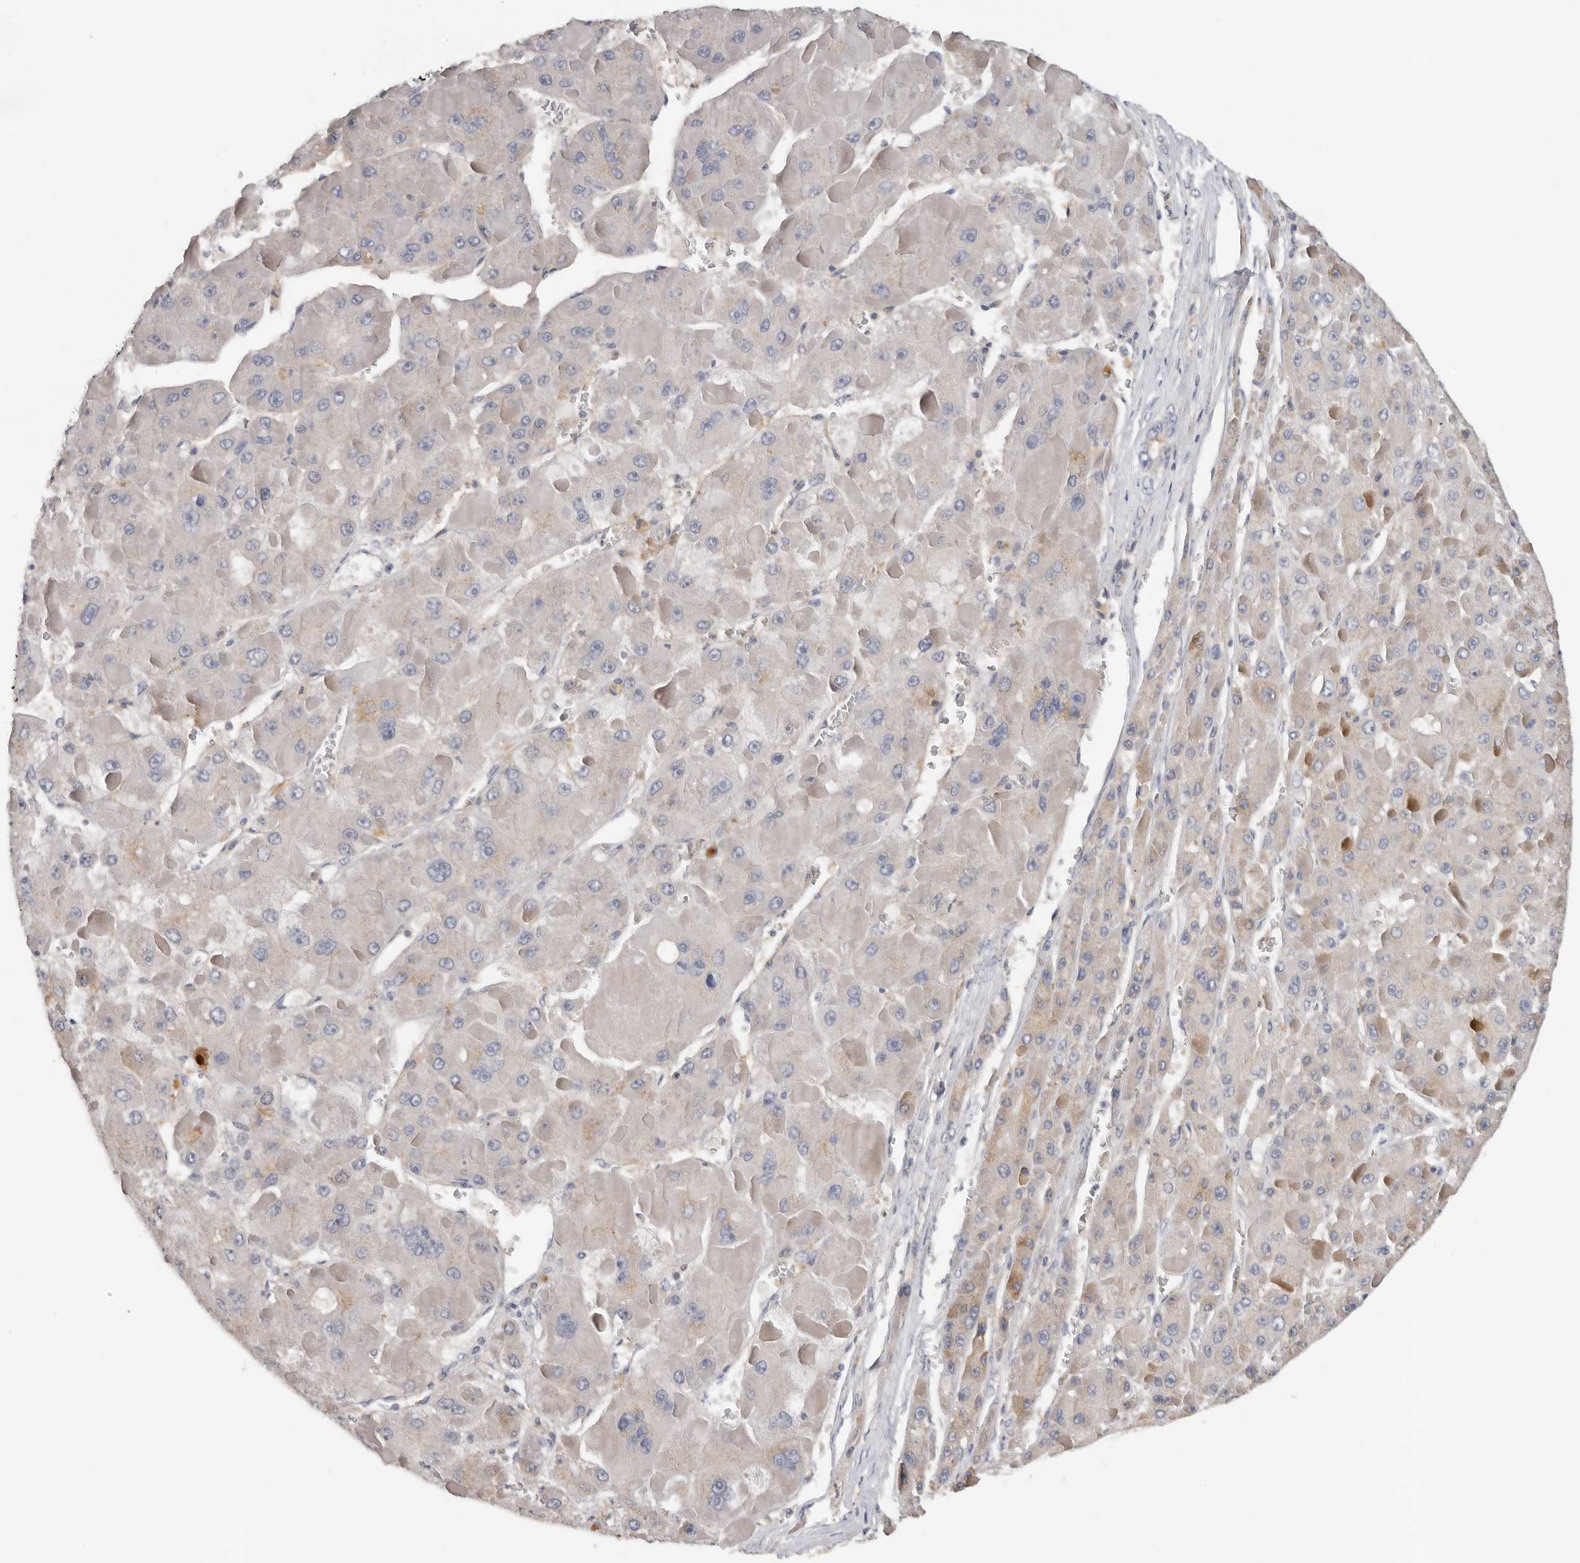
{"staining": {"intensity": "moderate", "quantity": "<25%", "location": "cytoplasmic/membranous"}, "tissue": "liver cancer", "cell_type": "Tumor cells", "image_type": "cancer", "snomed": [{"axis": "morphology", "description": "Carcinoma, Hepatocellular, NOS"}, {"axis": "topography", "description": "Liver"}], "caption": "Brown immunohistochemical staining in liver hepatocellular carcinoma demonstrates moderate cytoplasmic/membranous expression in about <25% of tumor cells. Ihc stains the protein of interest in brown and the nuclei are stained blue.", "gene": "WDTC1", "patient": {"sex": "female", "age": 73}}